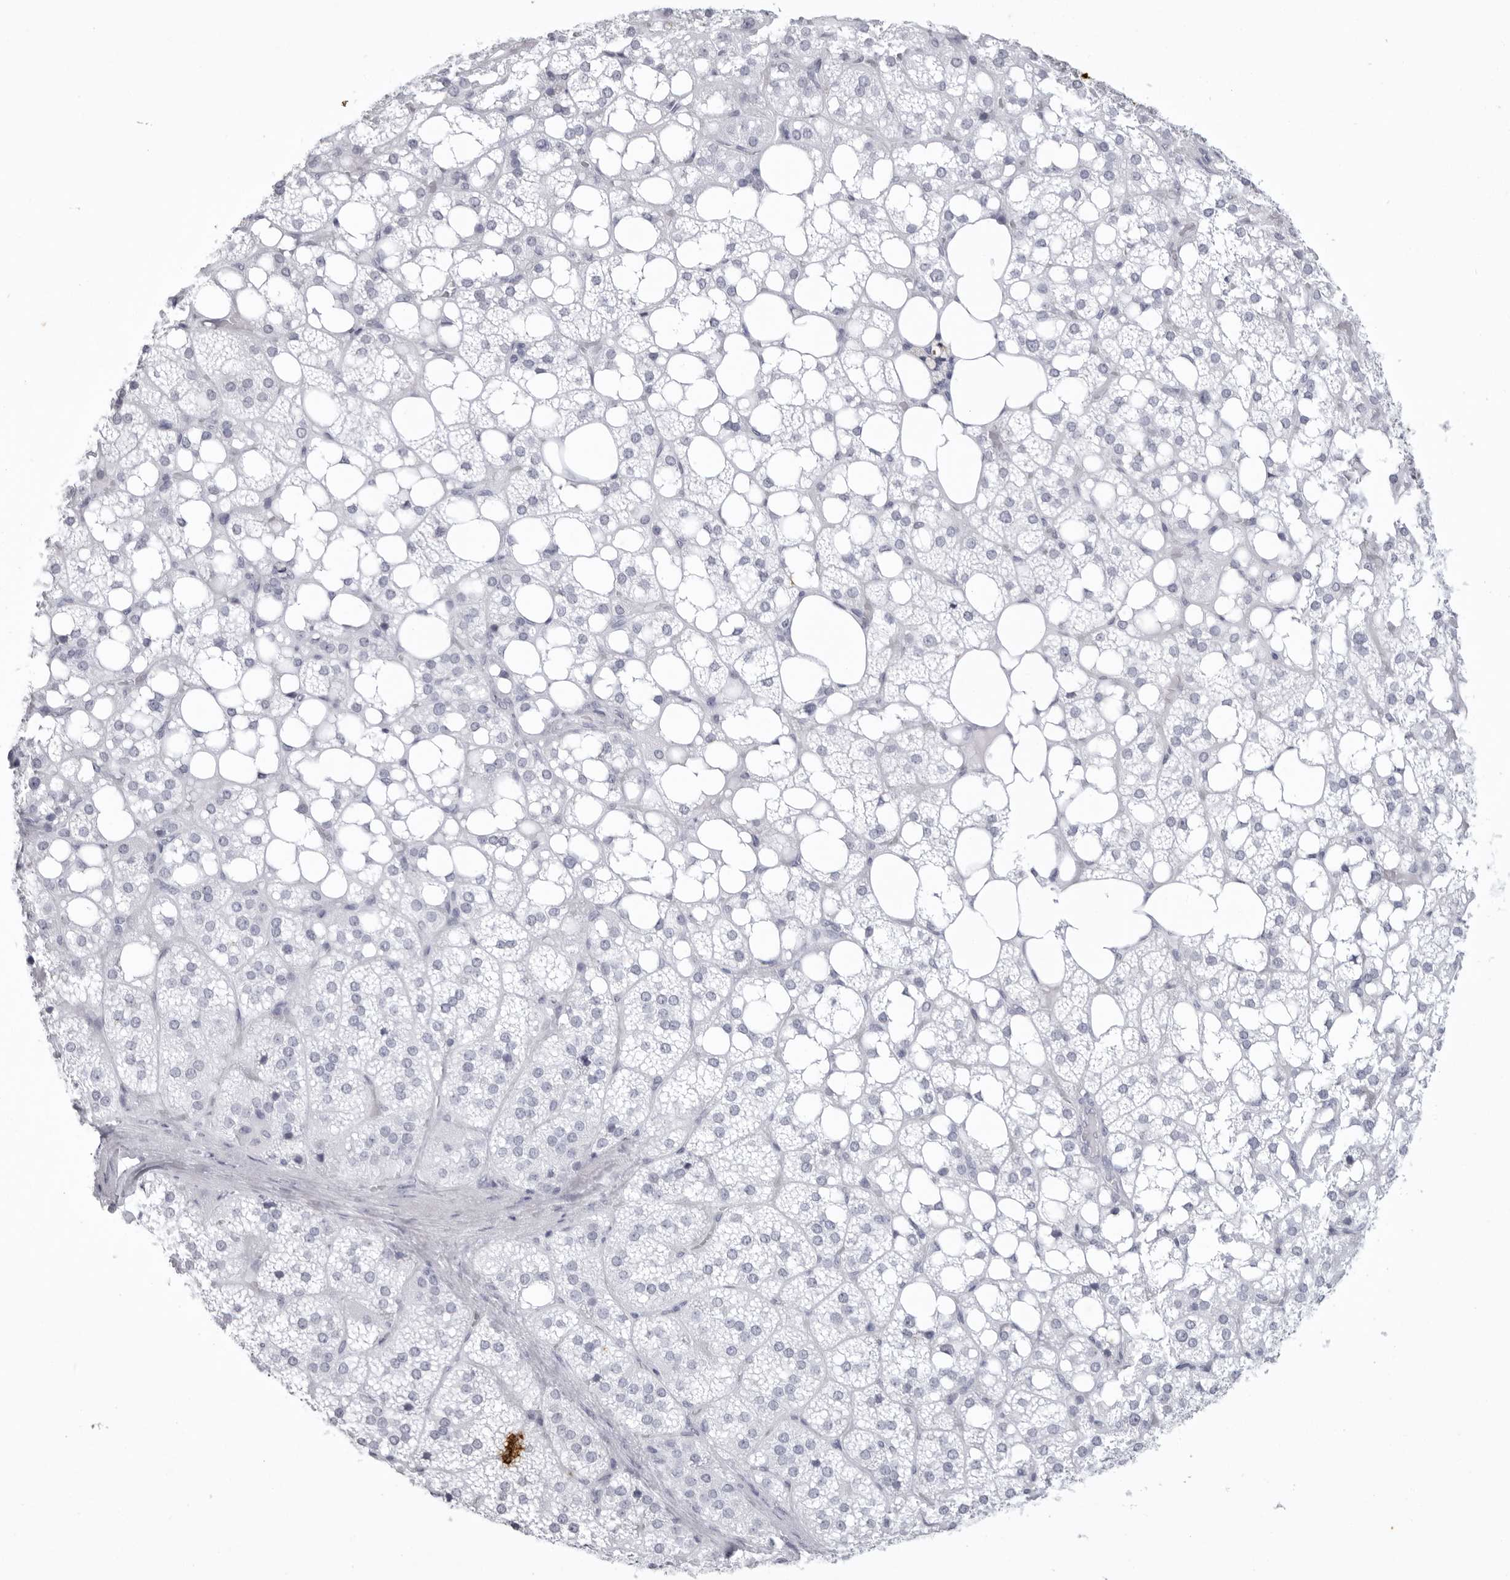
{"staining": {"intensity": "negative", "quantity": "none", "location": "none"}, "tissue": "adrenal gland", "cell_type": "Glandular cells", "image_type": "normal", "snomed": [{"axis": "morphology", "description": "Normal tissue, NOS"}, {"axis": "topography", "description": "Adrenal gland"}], "caption": "Immunohistochemistry (IHC) histopathology image of benign adrenal gland stained for a protein (brown), which reveals no positivity in glandular cells. (Stains: DAB immunohistochemistry (IHC) with hematoxylin counter stain, Microscopy: brightfield microscopy at high magnification).", "gene": "KLK9", "patient": {"sex": "female", "age": 59}}